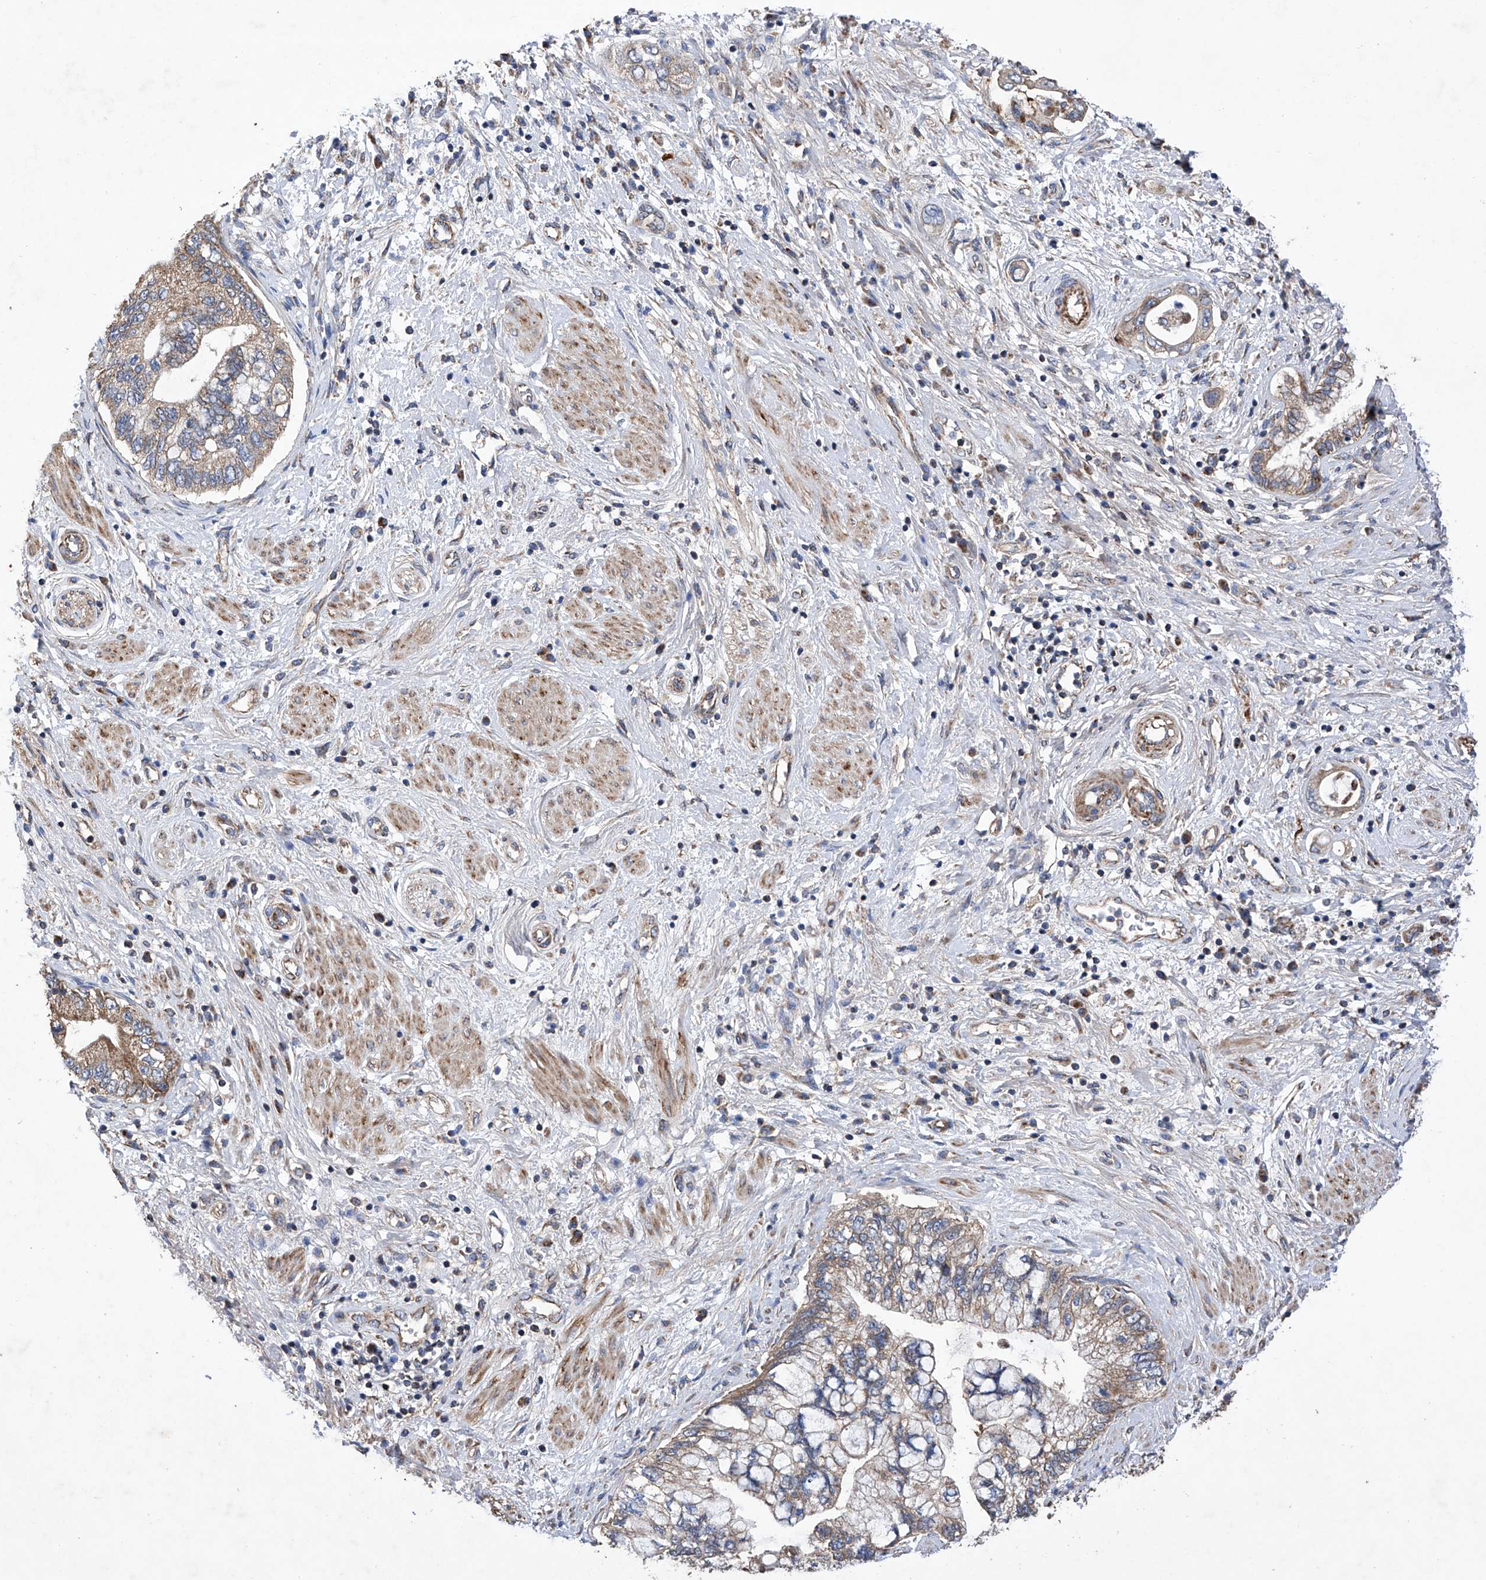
{"staining": {"intensity": "weak", "quantity": ">75%", "location": "cytoplasmic/membranous"}, "tissue": "pancreatic cancer", "cell_type": "Tumor cells", "image_type": "cancer", "snomed": [{"axis": "morphology", "description": "Adenocarcinoma, NOS"}, {"axis": "topography", "description": "Pancreas"}], "caption": "Immunohistochemistry photomicrograph of neoplastic tissue: human pancreatic cancer stained using immunohistochemistry (IHC) exhibits low levels of weak protein expression localized specifically in the cytoplasmic/membranous of tumor cells, appearing as a cytoplasmic/membranous brown color.", "gene": "EFCAB2", "patient": {"sex": "female", "age": 73}}